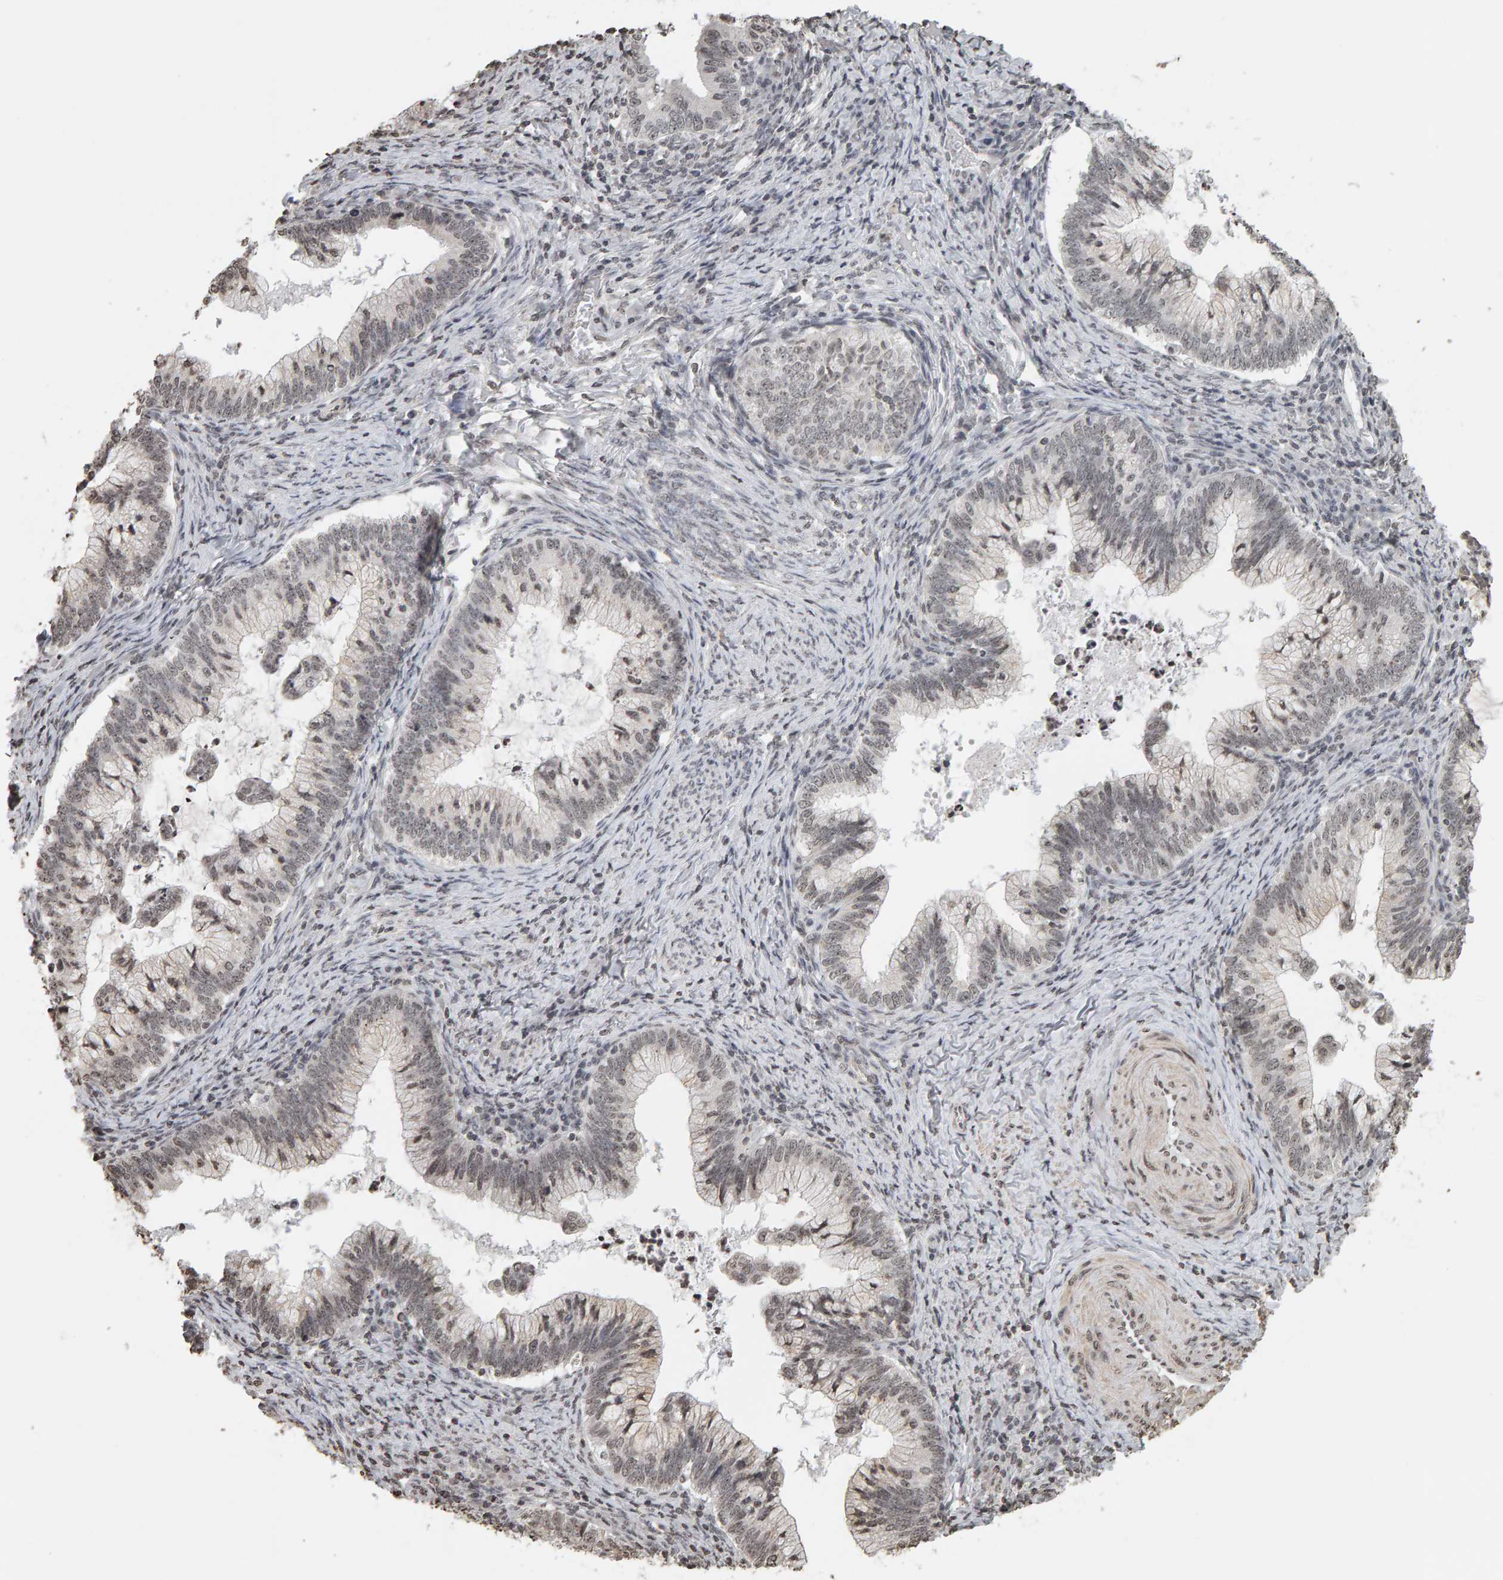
{"staining": {"intensity": "weak", "quantity": "25%-75%", "location": "nuclear"}, "tissue": "cervical cancer", "cell_type": "Tumor cells", "image_type": "cancer", "snomed": [{"axis": "morphology", "description": "Adenocarcinoma, NOS"}, {"axis": "topography", "description": "Cervix"}], "caption": "Cervical cancer (adenocarcinoma) was stained to show a protein in brown. There is low levels of weak nuclear staining in approximately 25%-75% of tumor cells.", "gene": "AFF4", "patient": {"sex": "female", "age": 36}}